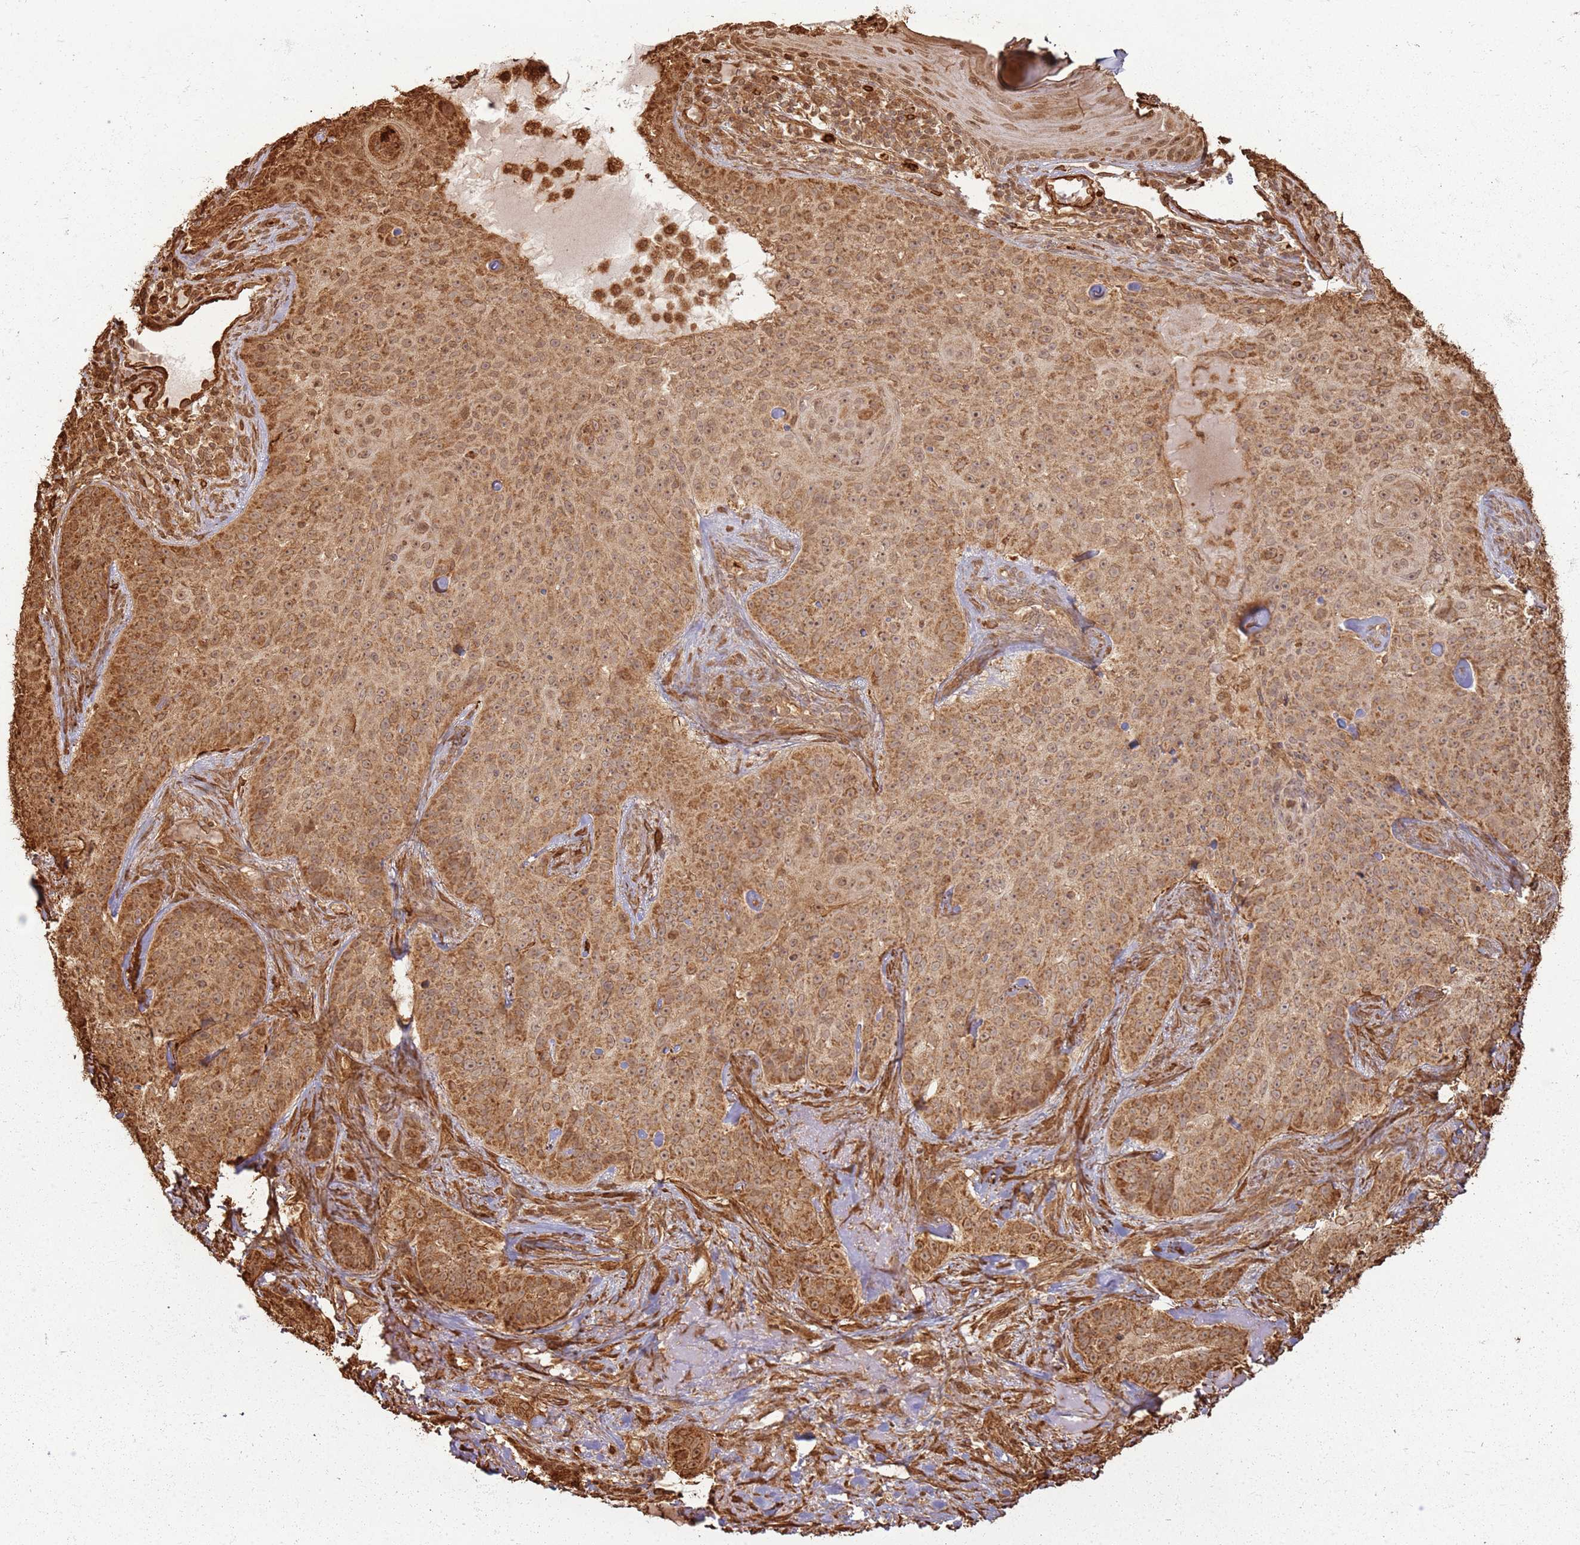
{"staining": {"intensity": "moderate", "quantity": ">75%", "location": "cytoplasmic/membranous,nuclear"}, "tissue": "skin cancer", "cell_type": "Tumor cells", "image_type": "cancer", "snomed": [{"axis": "morphology", "description": "Basal cell carcinoma"}, {"axis": "topography", "description": "Skin"}], "caption": "Immunohistochemical staining of skin cancer (basal cell carcinoma) demonstrates medium levels of moderate cytoplasmic/membranous and nuclear expression in about >75% of tumor cells.", "gene": "DDX59", "patient": {"sex": "female", "age": 92}}